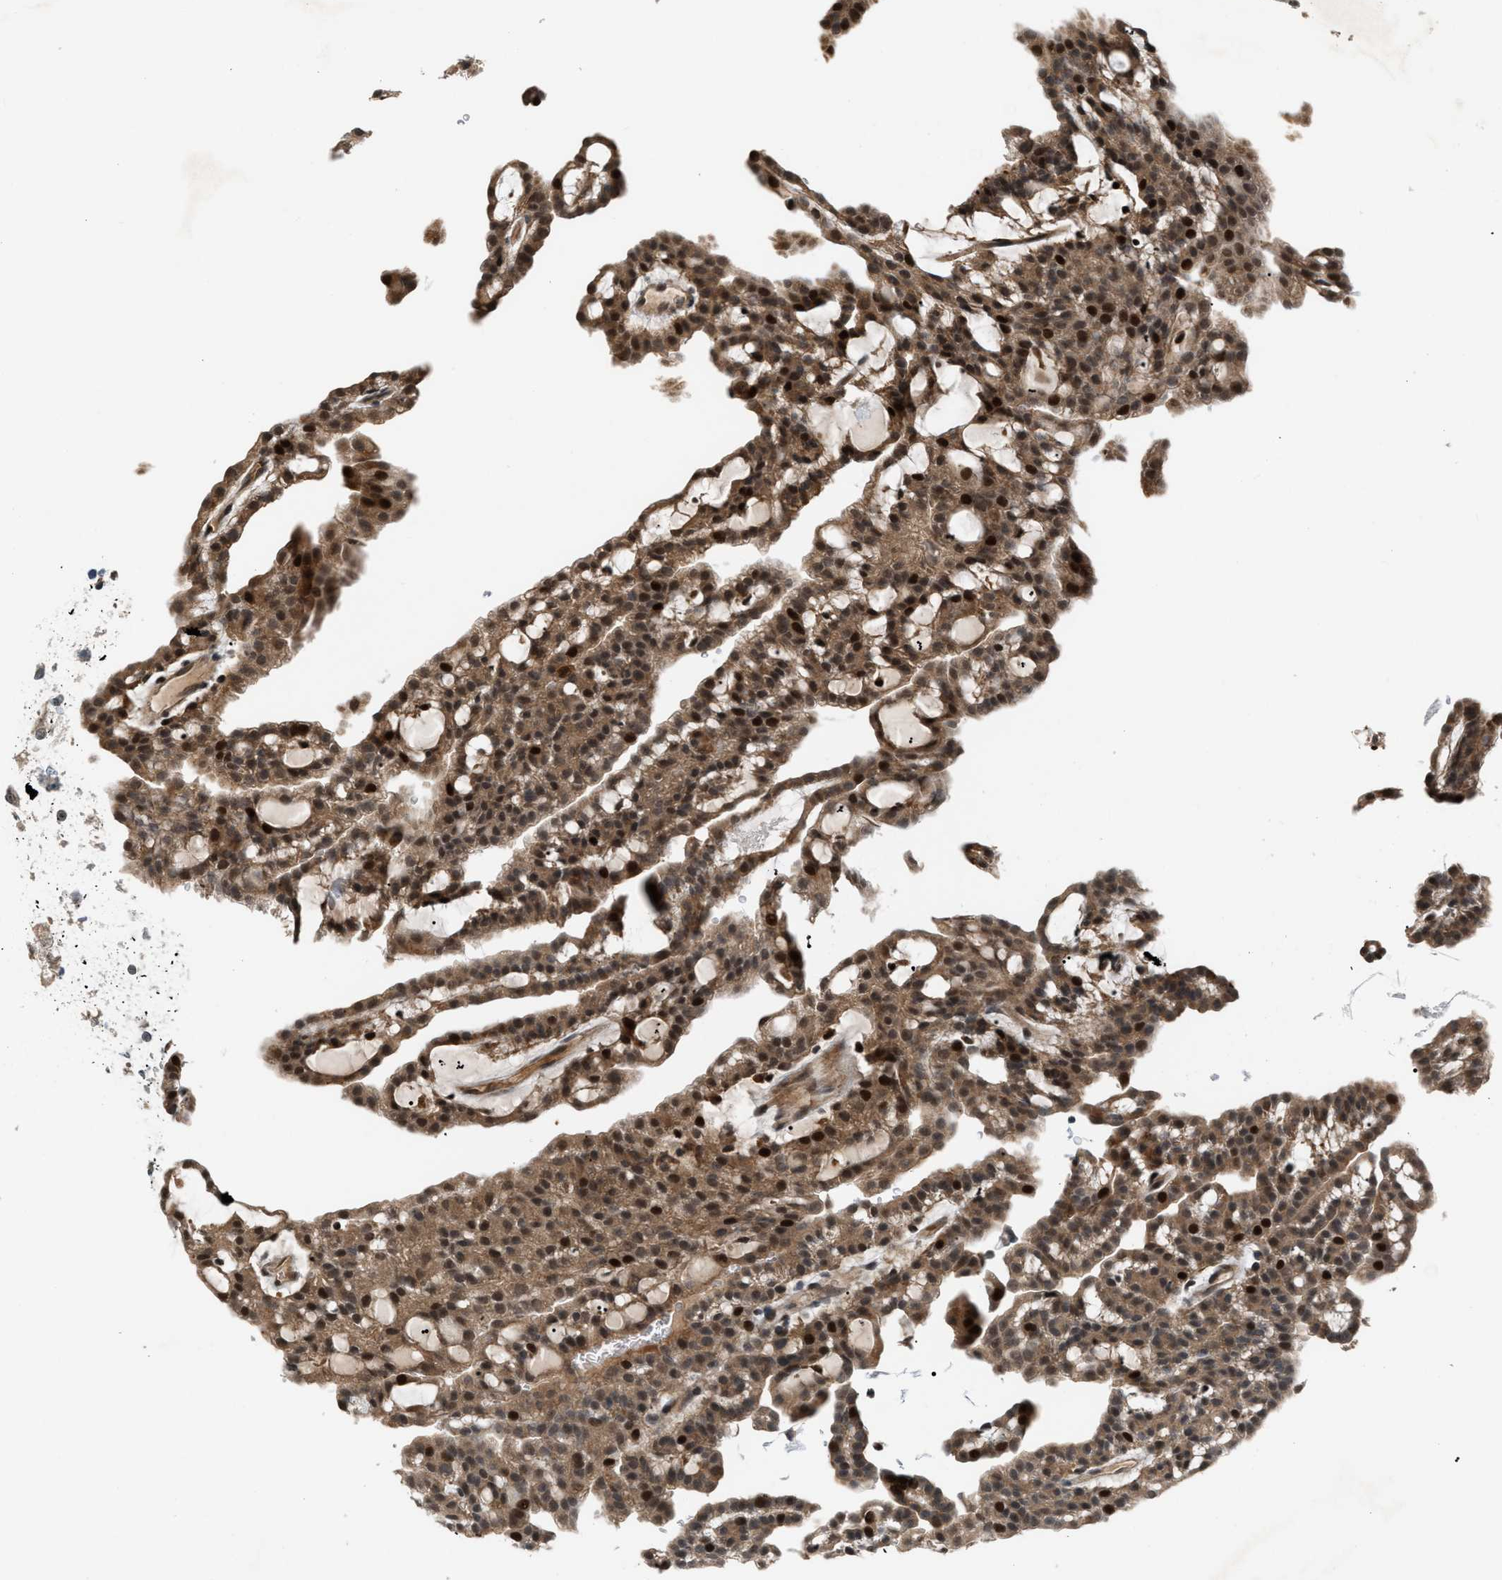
{"staining": {"intensity": "moderate", "quantity": ">75%", "location": "cytoplasmic/membranous,nuclear"}, "tissue": "renal cancer", "cell_type": "Tumor cells", "image_type": "cancer", "snomed": [{"axis": "morphology", "description": "Adenocarcinoma, NOS"}, {"axis": "topography", "description": "Kidney"}], "caption": "Human adenocarcinoma (renal) stained with a protein marker demonstrates moderate staining in tumor cells.", "gene": "RFFL", "patient": {"sex": "male", "age": 63}}